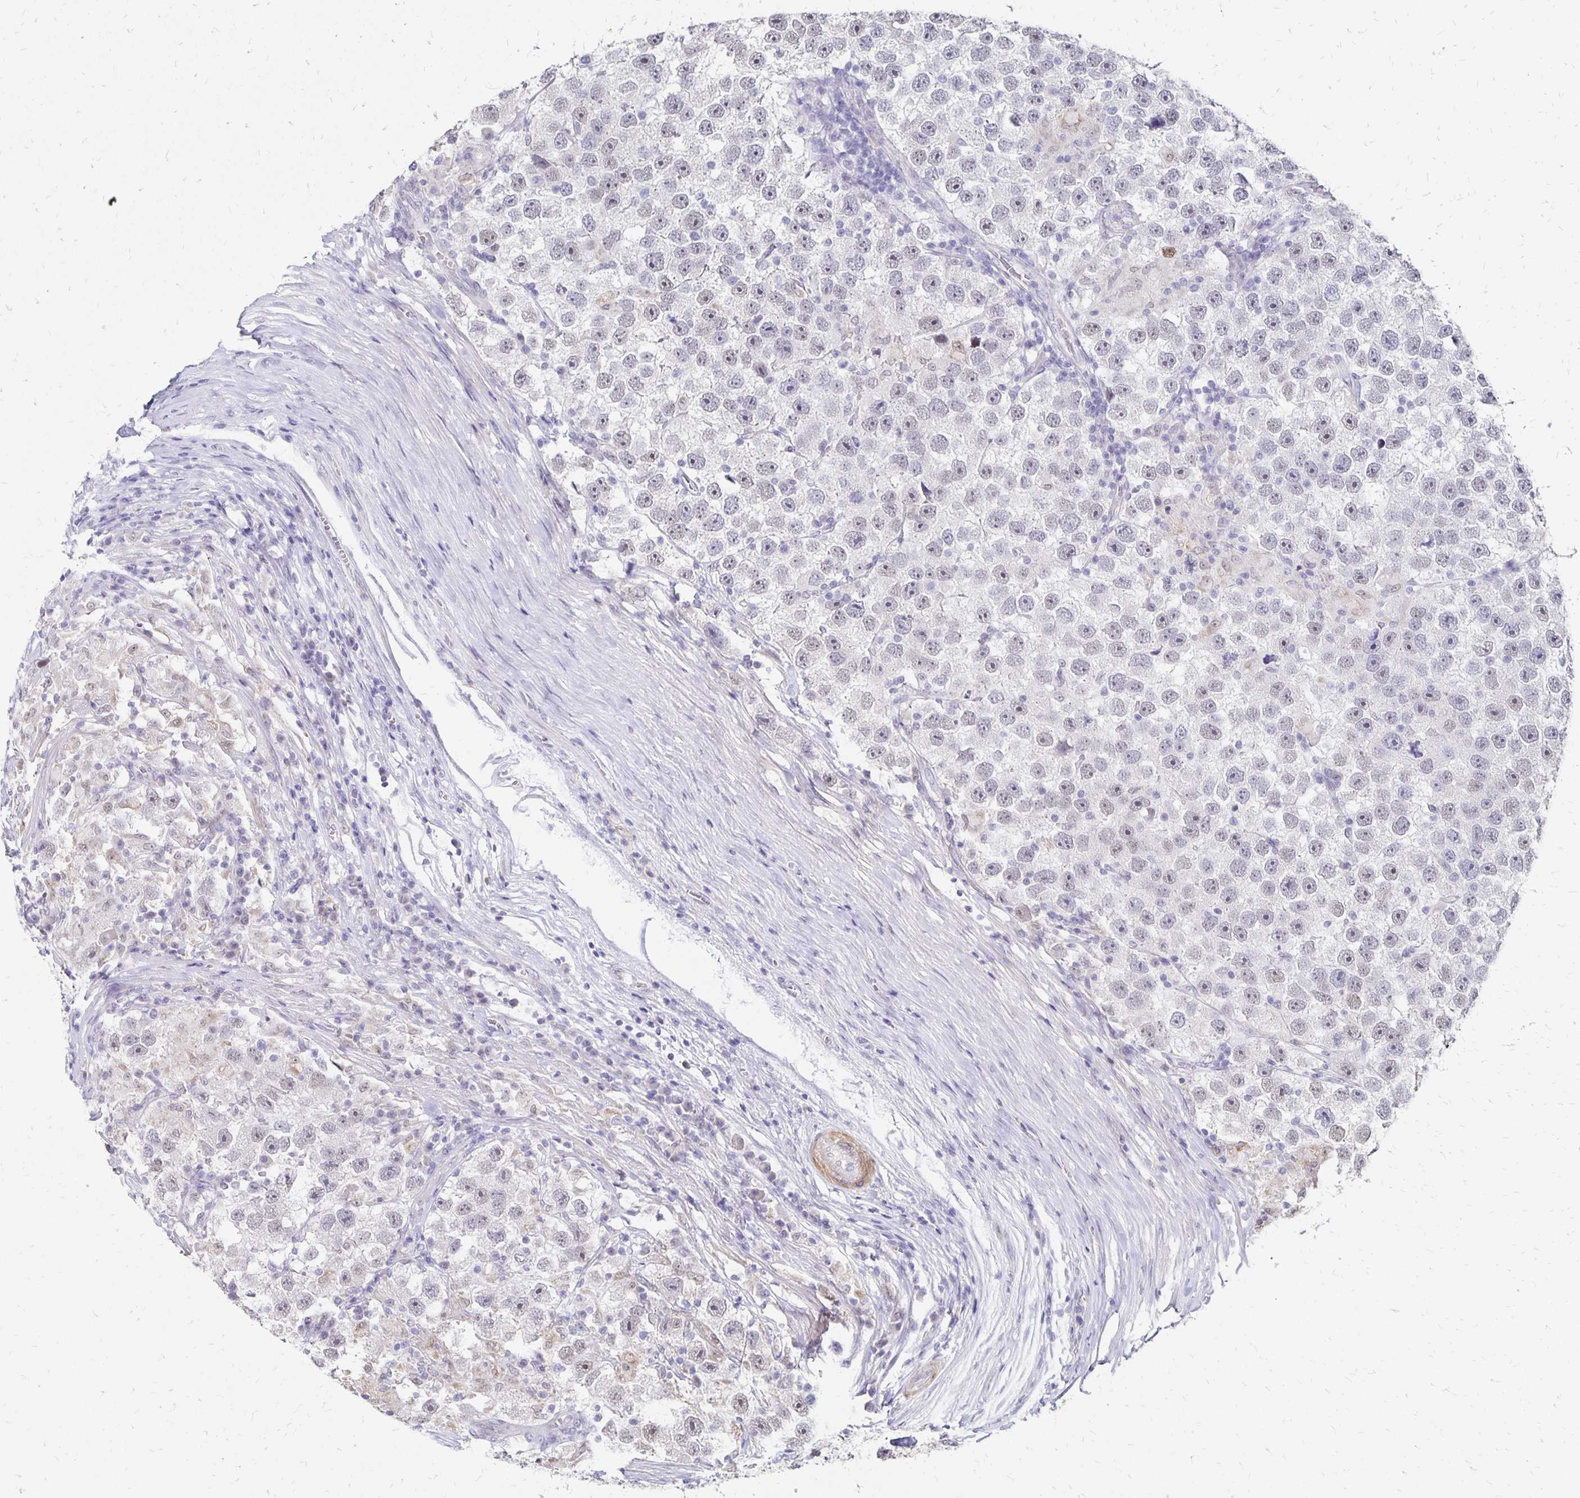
{"staining": {"intensity": "weak", "quantity": "<25%", "location": "nuclear"}, "tissue": "testis cancer", "cell_type": "Tumor cells", "image_type": "cancer", "snomed": [{"axis": "morphology", "description": "Seminoma, NOS"}, {"axis": "topography", "description": "Testis"}], "caption": "The photomicrograph reveals no staining of tumor cells in seminoma (testis).", "gene": "ATOSB", "patient": {"sex": "male", "age": 26}}